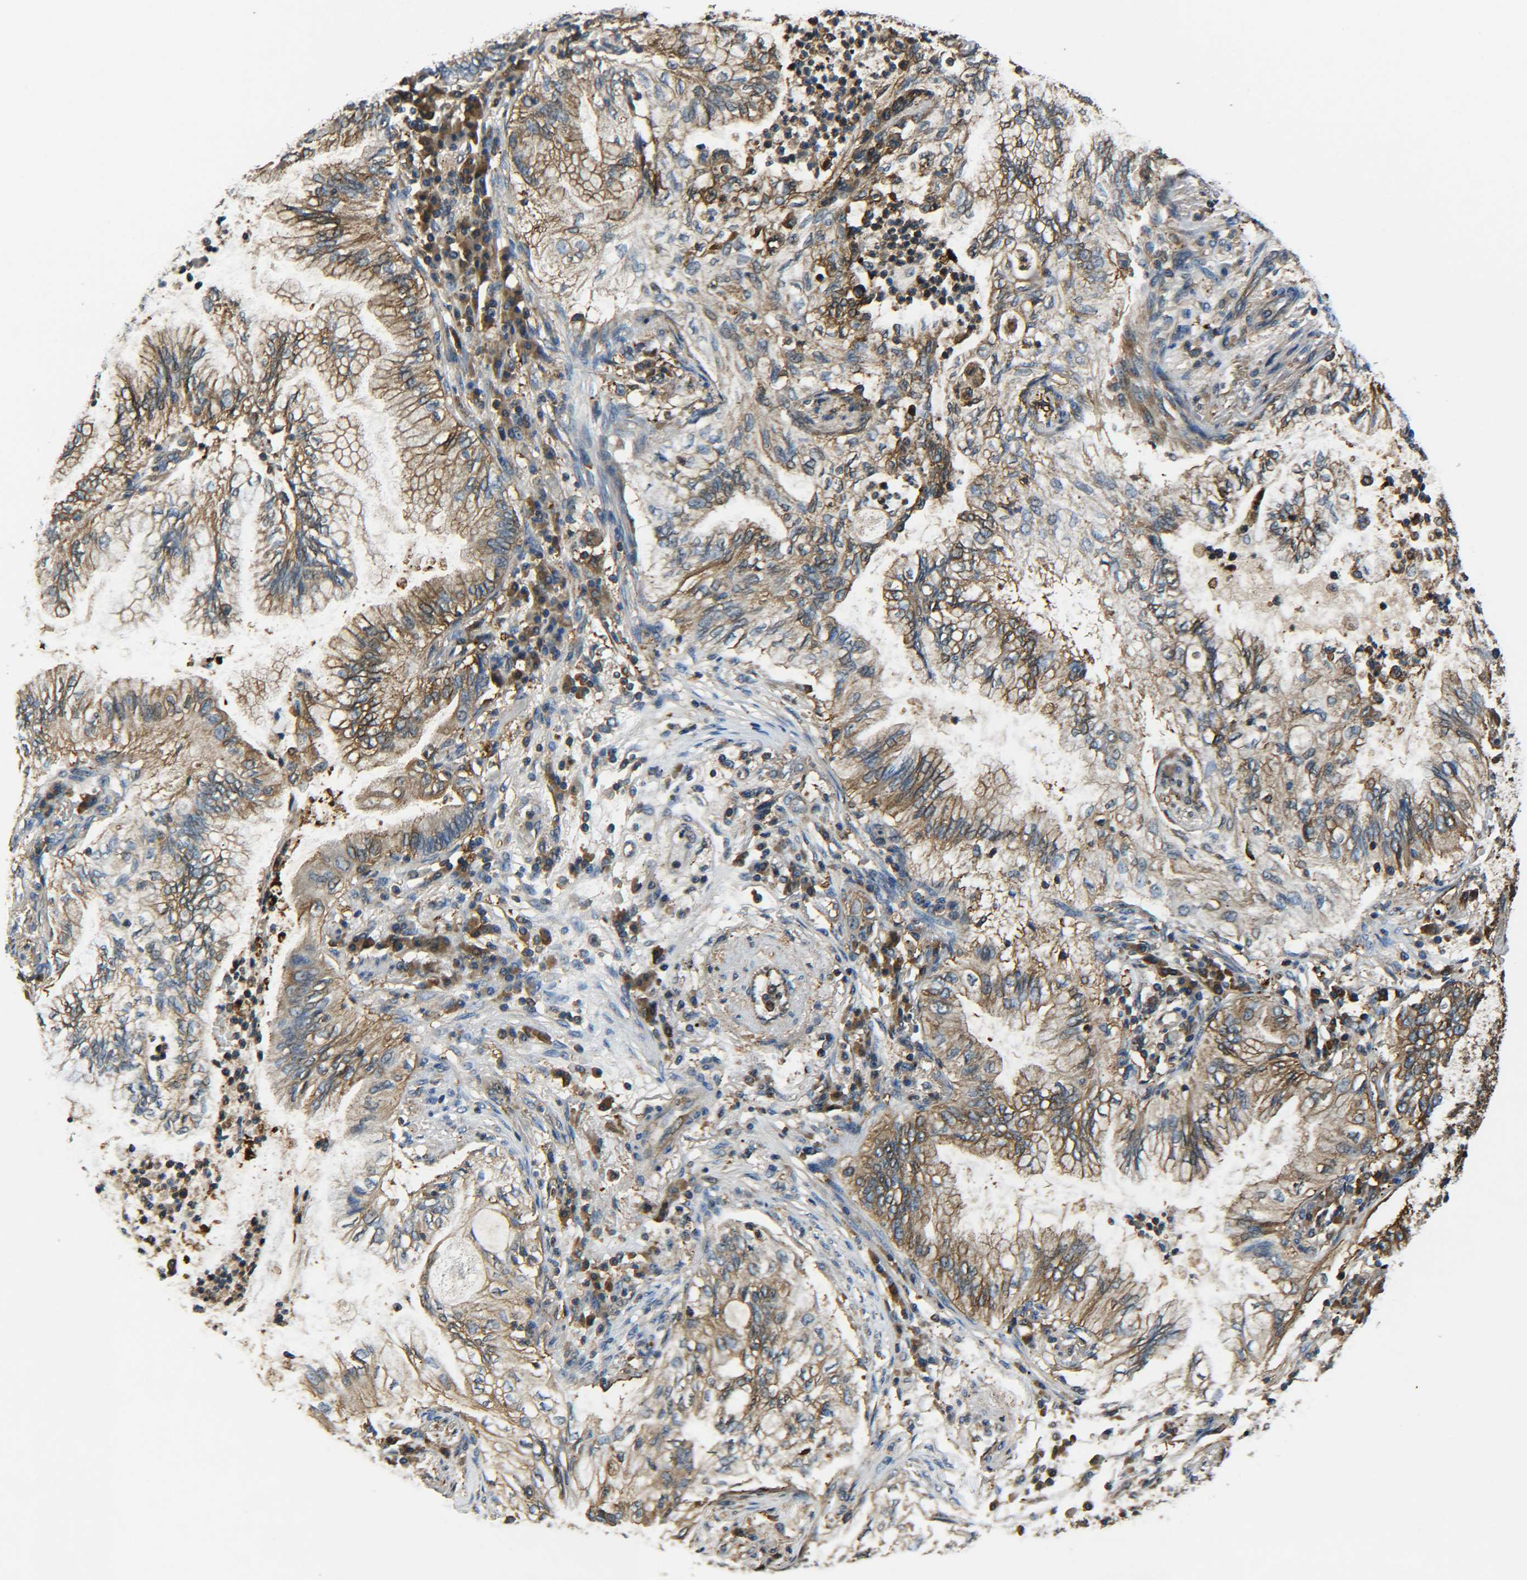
{"staining": {"intensity": "moderate", "quantity": ">75%", "location": "cytoplasmic/membranous"}, "tissue": "lung cancer", "cell_type": "Tumor cells", "image_type": "cancer", "snomed": [{"axis": "morphology", "description": "Normal tissue, NOS"}, {"axis": "morphology", "description": "Adenocarcinoma, NOS"}, {"axis": "topography", "description": "Bronchus"}, {"axis": "topography", "description": "Lung"}], "caption": "This is an image of immunohistochemistry (IHC) staining of lung cancer (adenocarcinoma), which shows moderate positivity in the cytoplasmic/membranous of tumor cells.", "gene": "PREB", "patient": {"sex": "female", "age": 70}}